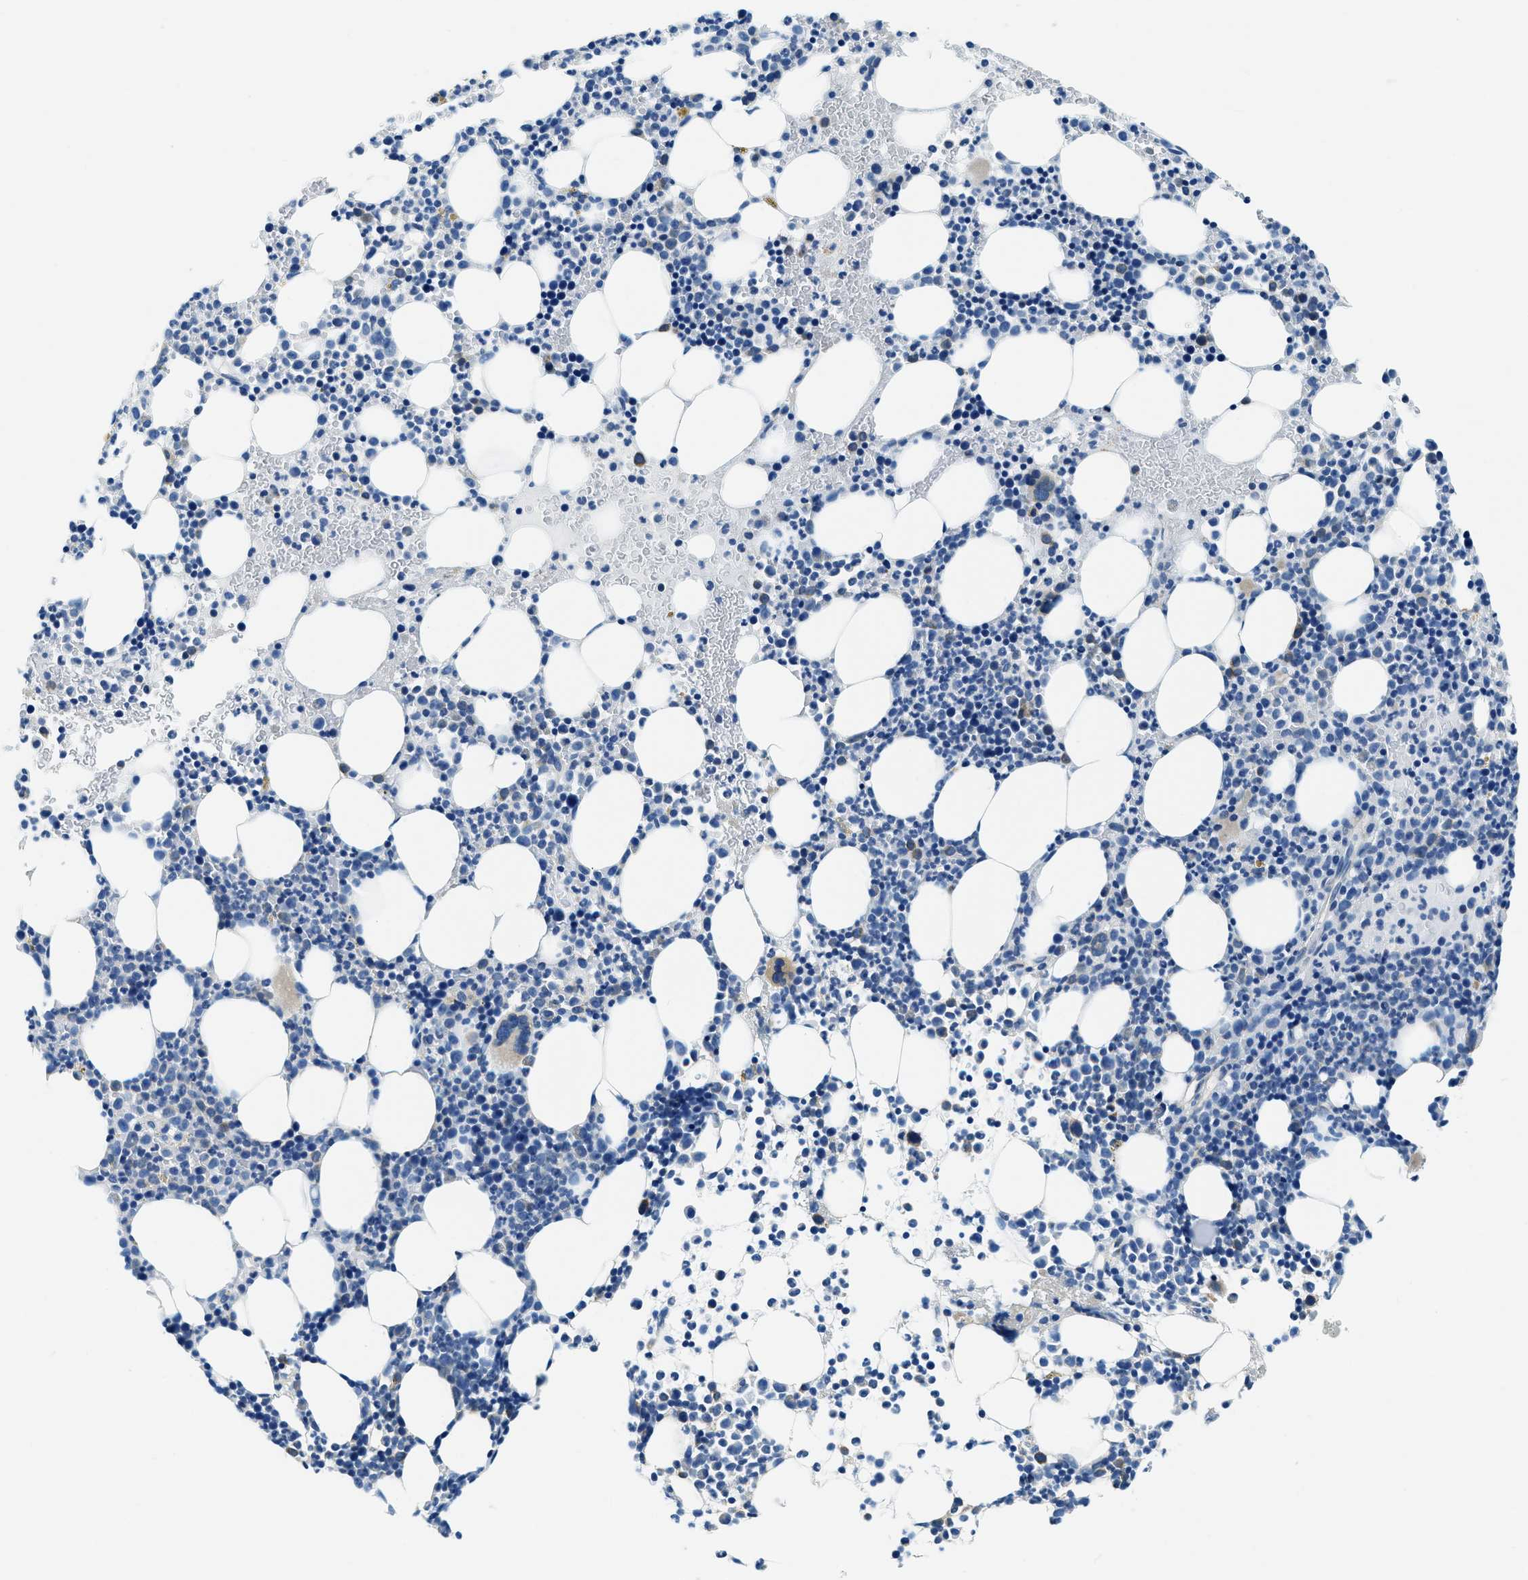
{"staining": {"intensity": "weak", "quantity": "<25%", "location": "cytoplasmic/membranous"}, "tissue": "bone marrow", "cell_type": "Hematopoietic cells", "image_type": "normal", "snomed": [{"axis": "morphology", "description": "Normal tissue, NOS"}, {"axis": "morphology", "description": "Inflammation, NOS"}, {"axis": "topography", "description": "Bone marrow"}], "caption": "A photomicrograph of human bone marrow is negative for staining in hematopoietic cells. Nuclei are stained in blue.", "gene": "UBAC2", "patient": {"sex": "female", "age": 67}}